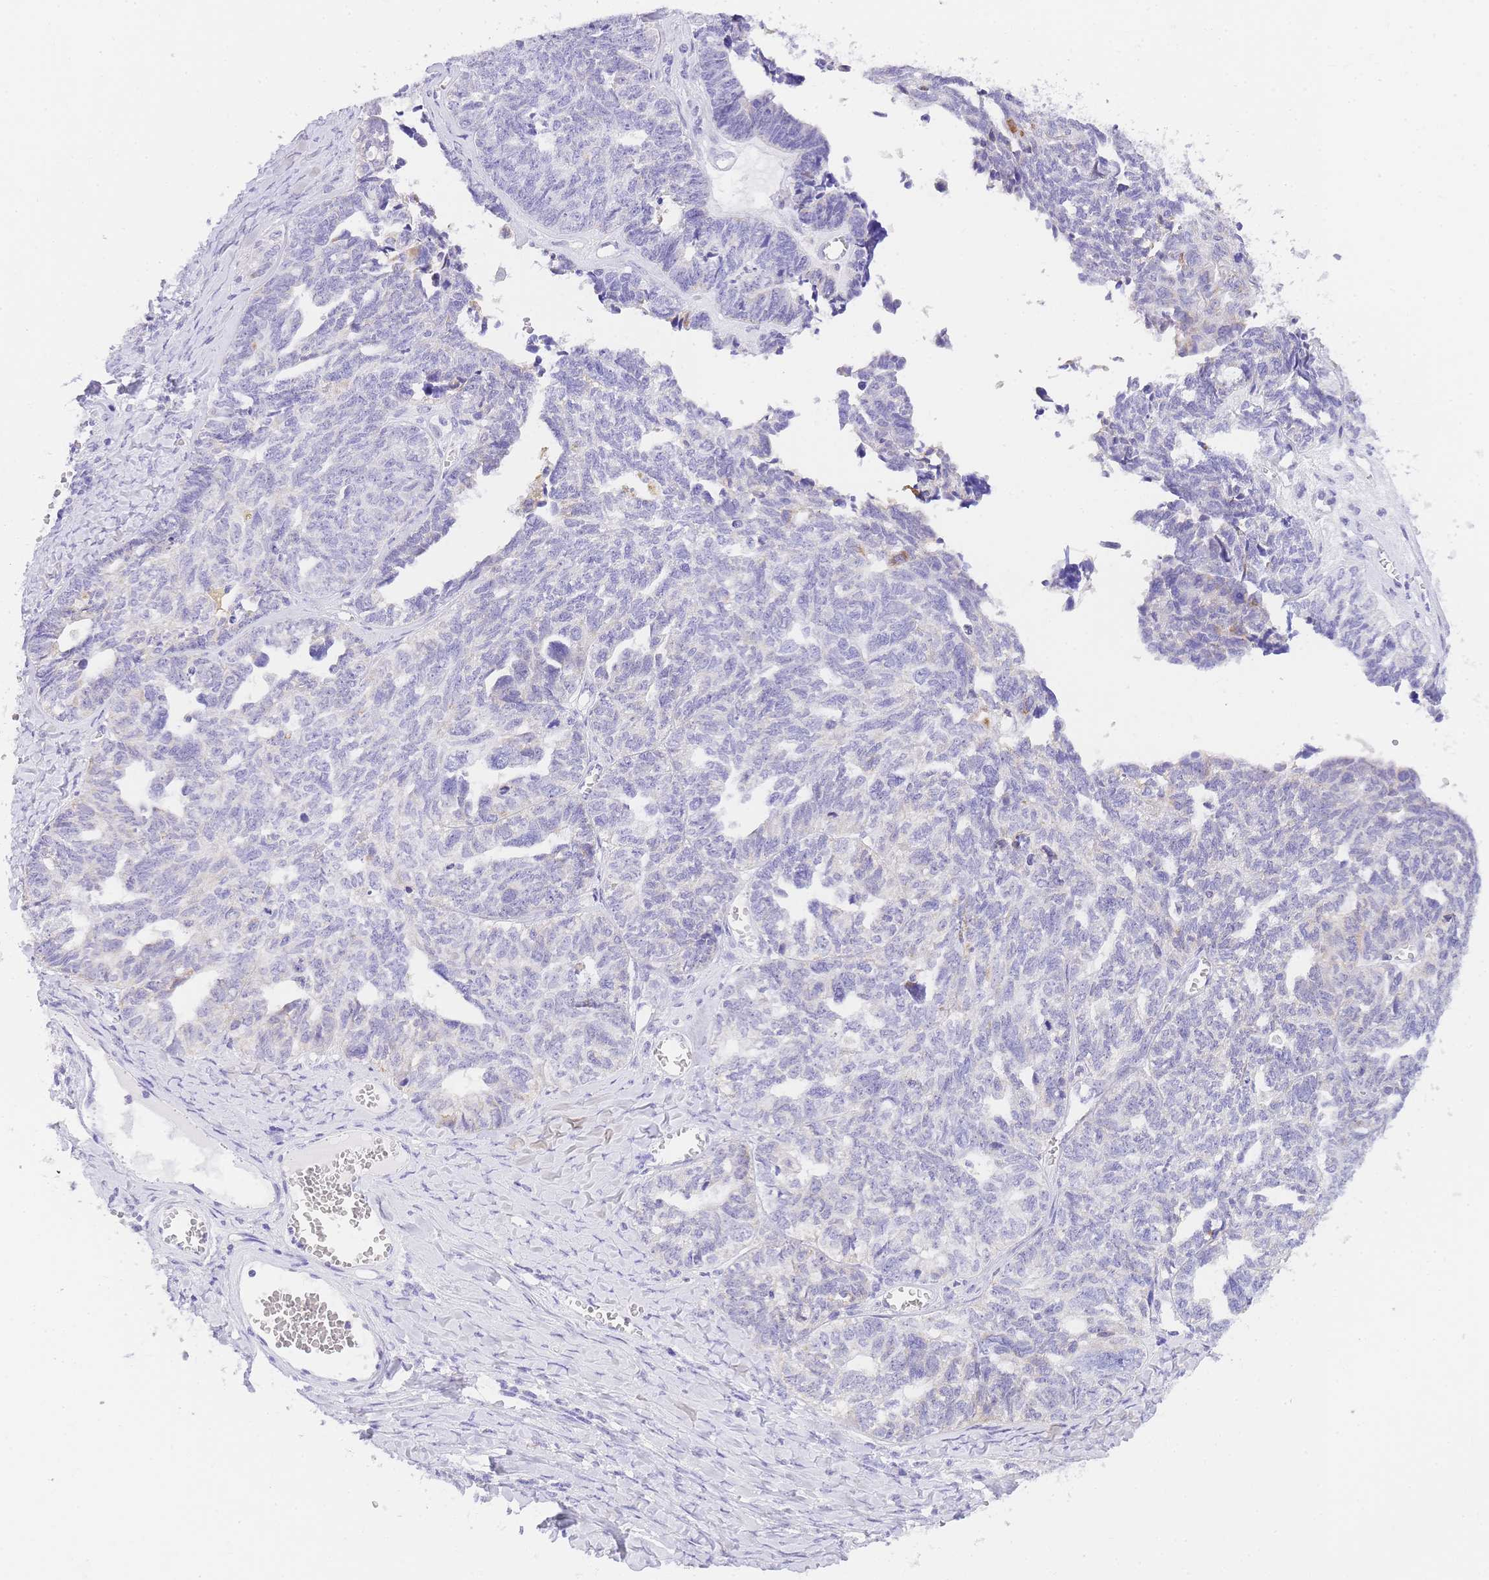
{"staining": {"intensity": "moderate", "quantity": "<25%", "location": "cytoplasmic/membranous"}, "tissue": "ovarian cancer", "cell_type": "Tumor cells", "image_type": "cancer", "snomed": [{"axis": "morphology", "description": "Cystadenocarcinoma, serous, NOS"}, {"axis": "topography", "description": "Ovary"}], "caption": "High-magnification brightfield microscopy of ovarian cancer (serous cystadenocarcinoma) stained with DAB (3,3'-diaminobenzidine) (brown) and counterstained with hematoxylin (blue). tumor cells exhibit moderate cytoplasmic/membranous staining is seen in approximately<25% of cells. The protein is shown in brown color, while the nuclei are stained blue.", "gene": "NKD2", "patient": {"sex": "female", "age": 79}}